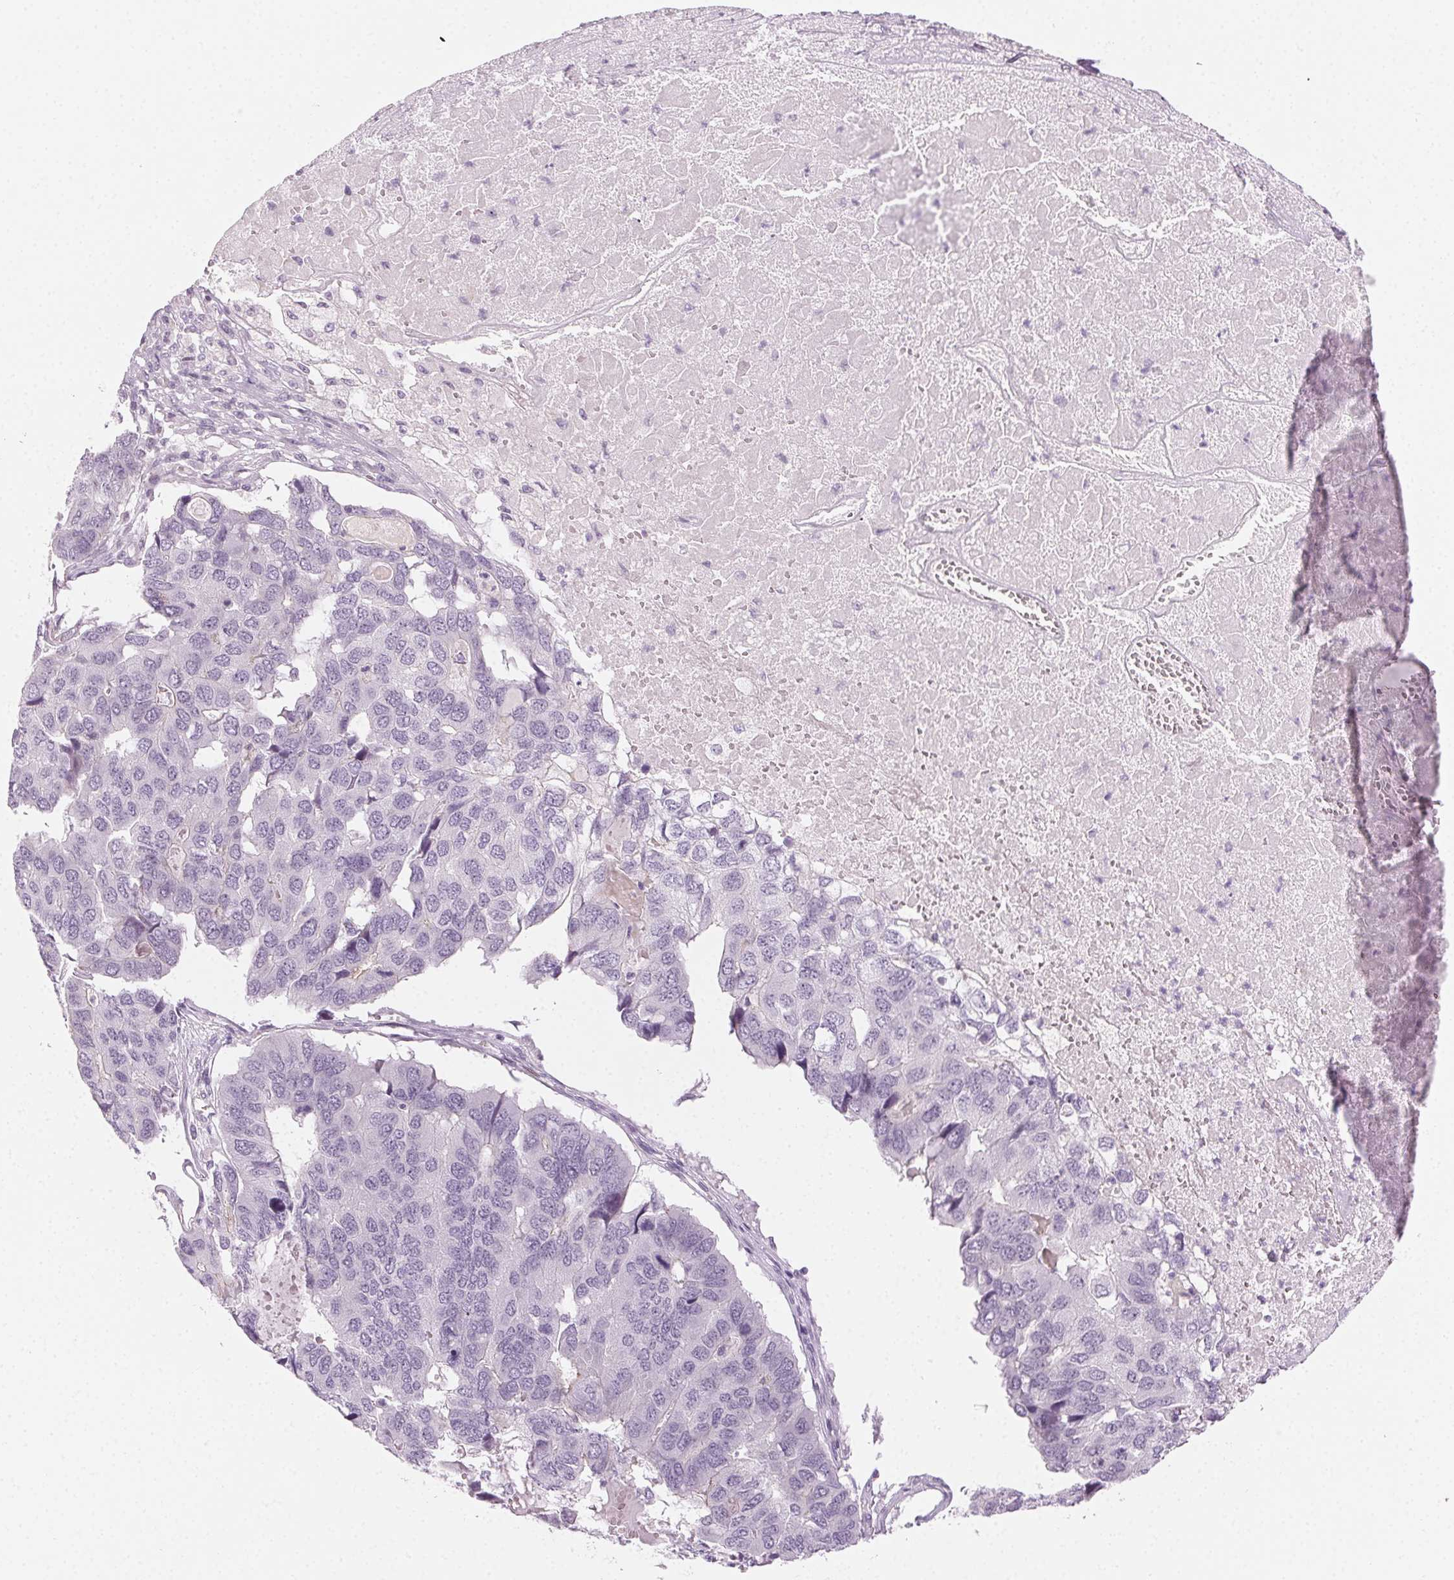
{"staining": {"intensity": "negative", "quantity": "none", "location": "none"}, "tissue": "pancreatic cancer", "cell_type": "Tumor cells", "image_type": "cancer", "snomed": [{"axis": "morphology", "description": "Adenocarcinoma, NOS"}, {"axis": "topography", "description": "Pancreas"}], "caption": "High magnification brightfield microscopy of adenocarcinoma (pancreatic) stained with DAB (3,3'-diaminobenzidine) (brown) and counterstained with hematoxylin (blue): tumor cells show no significant positivity.", "gene": "AIF1L", "patient": {"sex": "male", "age": 50}}